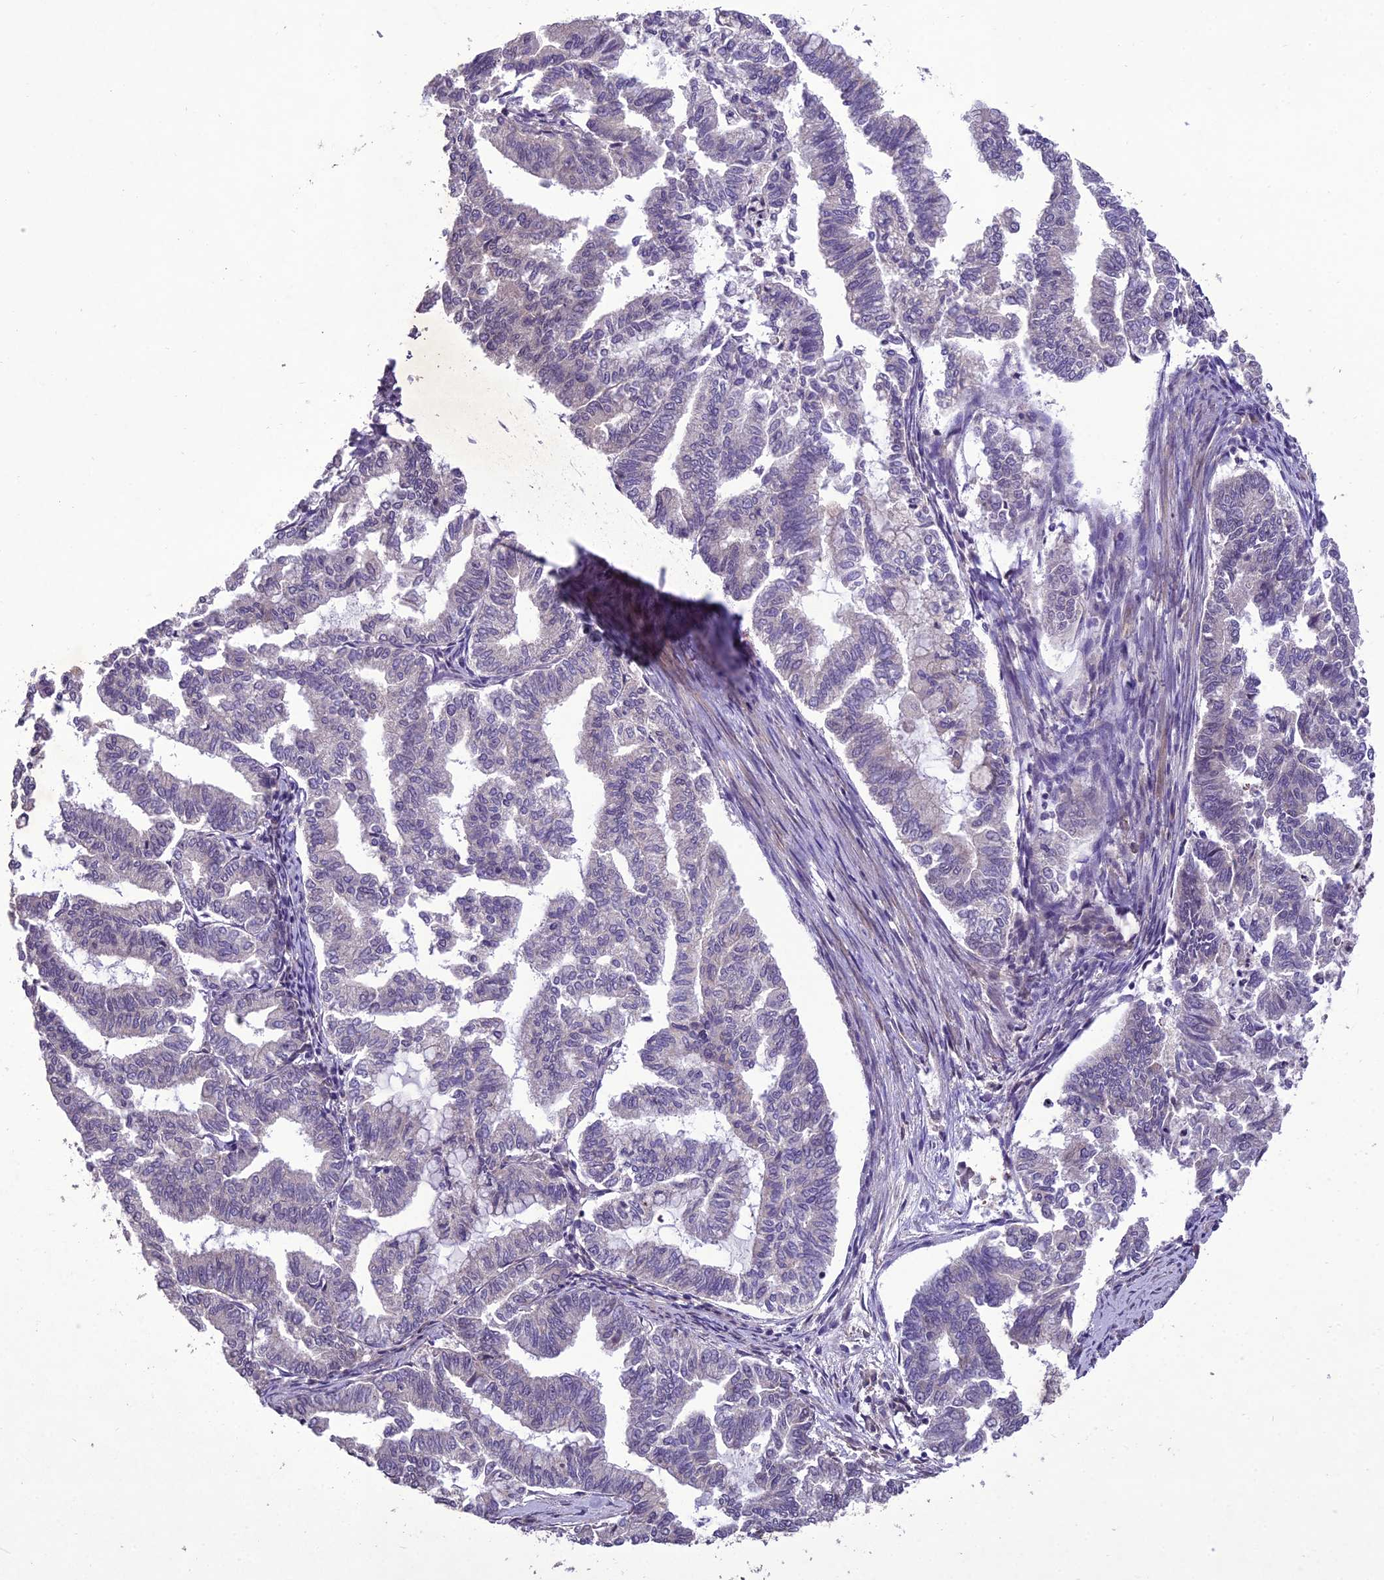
{"staining": {"intensity": "negative", "quantity": "none", "location": "none"}, "tissue": "endometrial cancer", "cell_type": "Tumor cells", "image_type": "cancer", "snomed": [{"axis": "morphology", "description": "Adenocarcinoma, NOS"}, {"axis": "topography", "description": "Endometrium"}], "caption": "The image reveals no staining of tumor cells in endometrial adenocarcinoma.", "gene": "CENPL", "patient": {"sex": "female", "age": 79}}